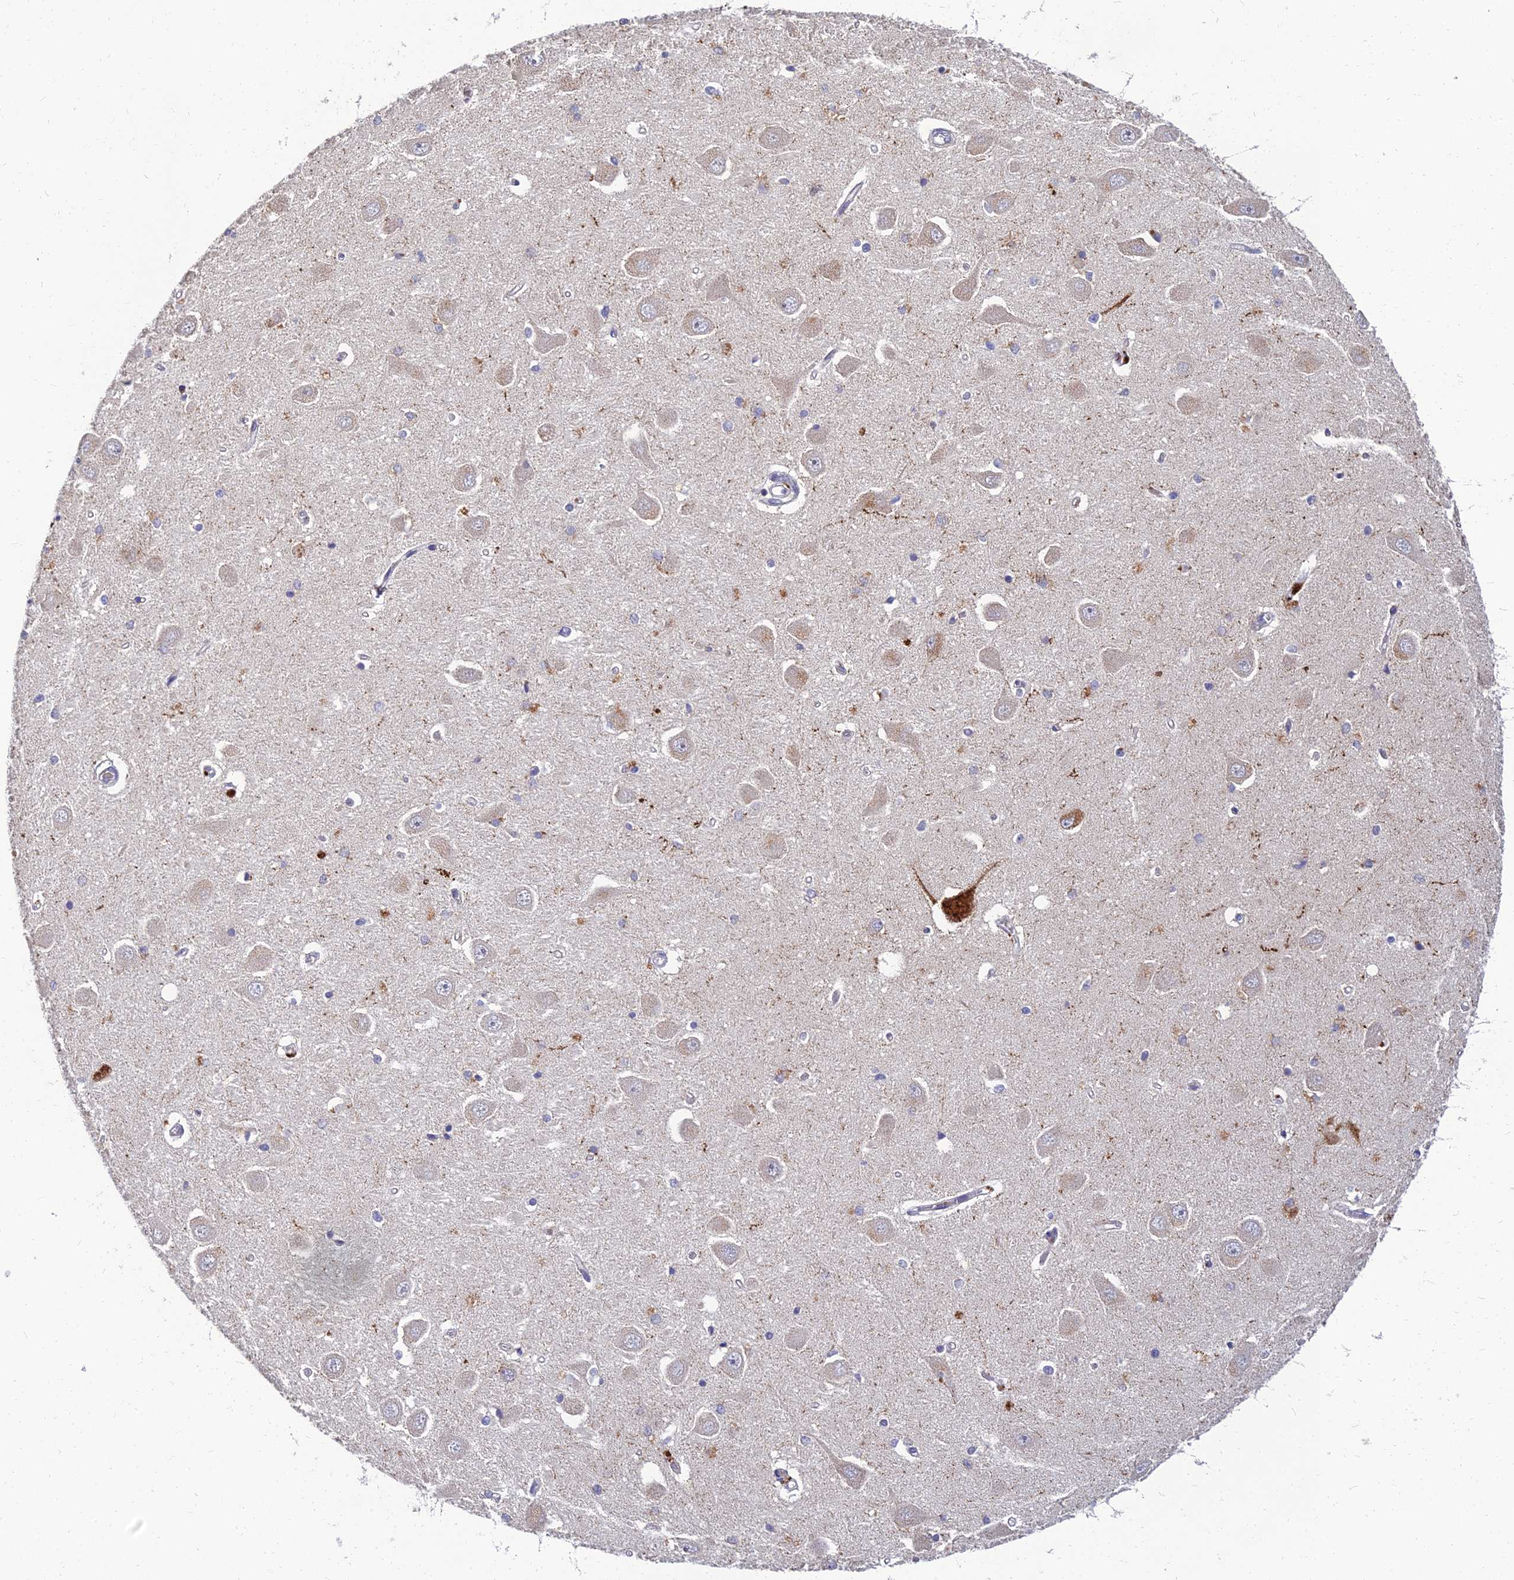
{"staining": {"intensity": "weak", "quantity": "<25%", "location": "cytoplasmic/membranous"}, "tissue": "hippocampus", "cell_type": "Glial cells", "image_type": "normal", "snomed": [{"axis": "morphology", "description": "Normal tissue, NOS"}, {"axis": "topography", "description": "Hippocampus"}], "caption": "Glial cells show no significant protein staining in normal hippocampus.", "gene": "NPY", "patient": {"sex": "male", "age": 45}}